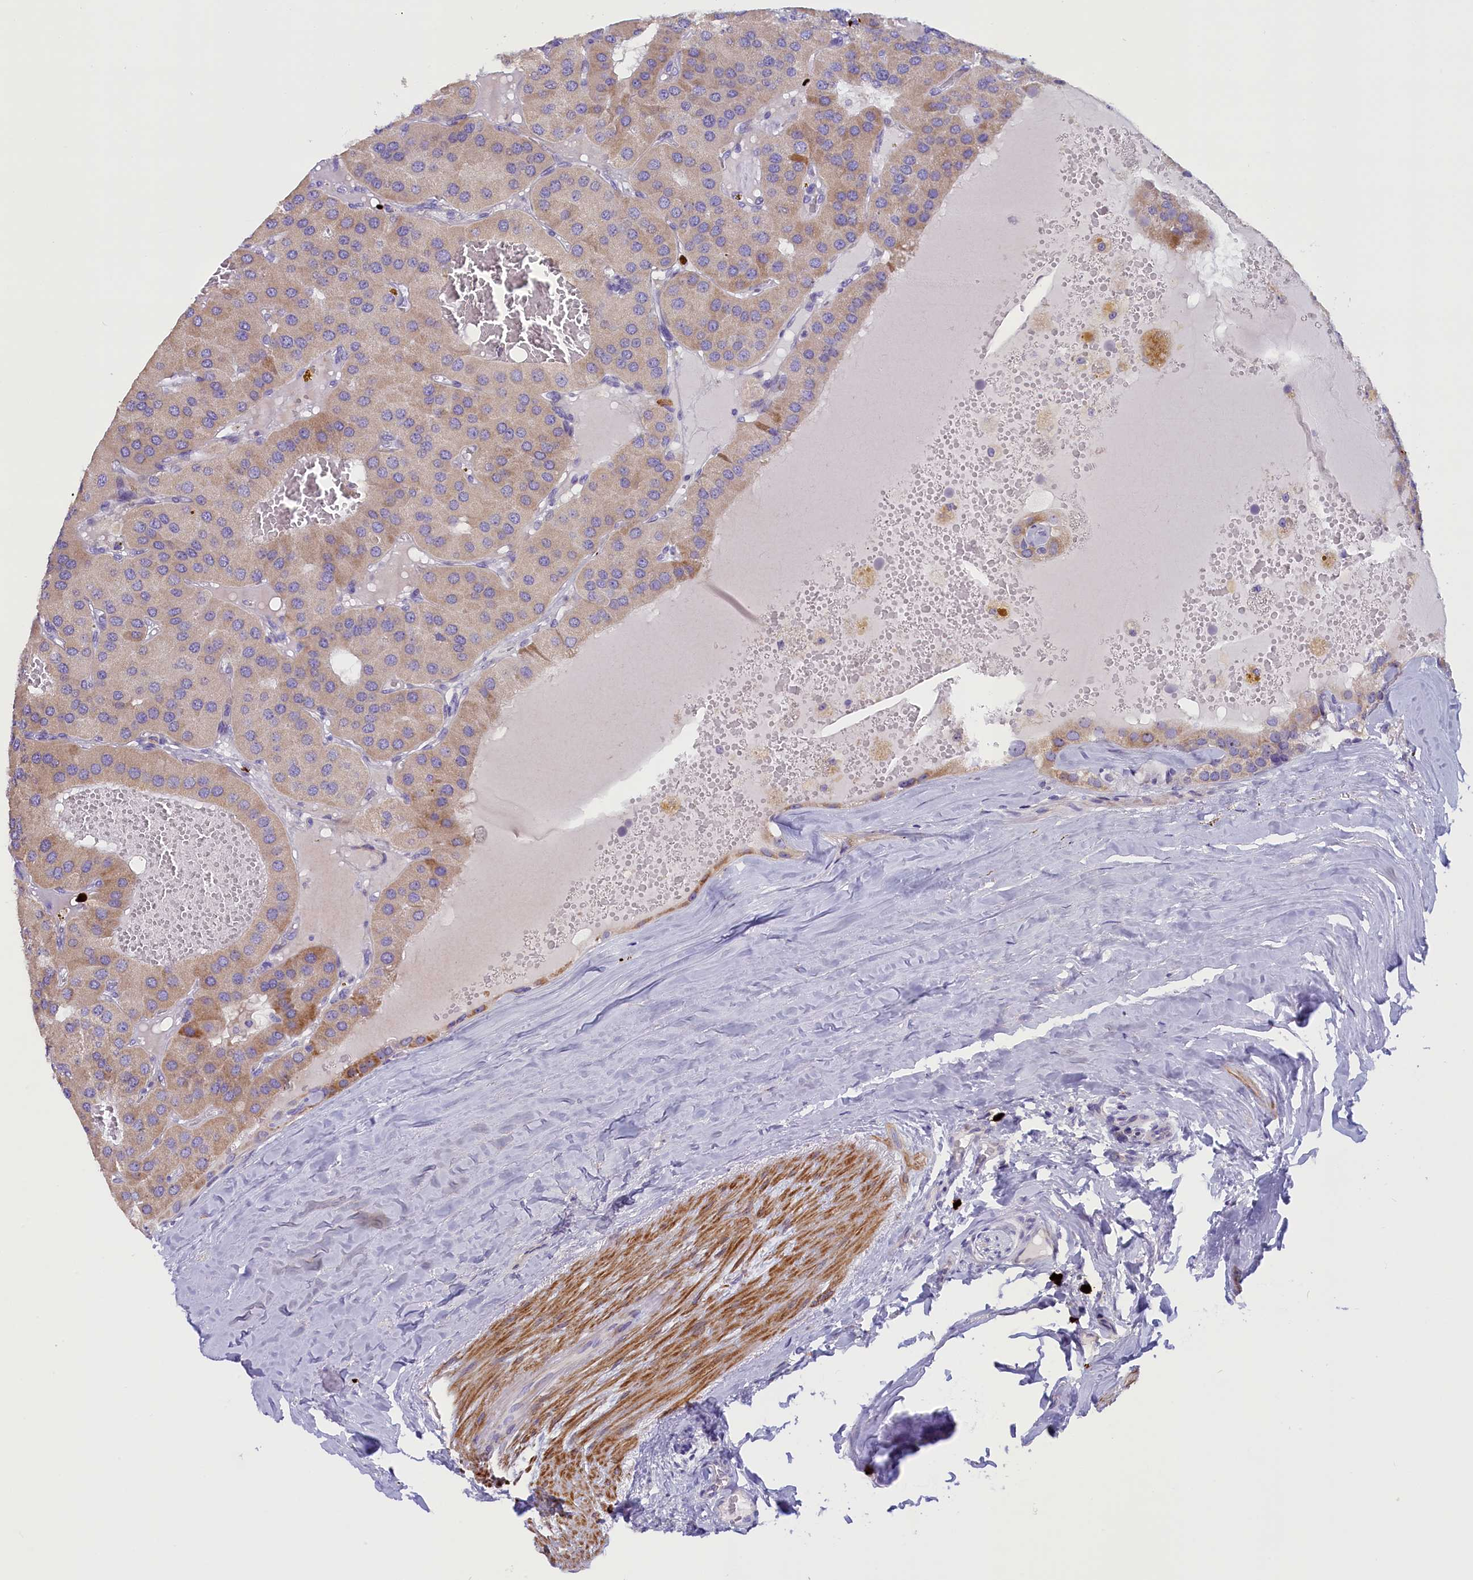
{"staining": {"intensity": "weak", "quantity": "25%-75%", "location": "cytoplasmic/membranous"}, "tissue": "parathyroid gland", "cell_type": "Glandular cells", "image_type": "normal", "snomed": [{"axis": "morphology", "description": "Normal tissue, NOS"}, {"axis": "morphology", "description": "Adenoma, NOS"}, {"axis": "topography", "description": "Parathyroid gland"}], "caption": "A brown stain labels weak cytoplasmic/membranous expression of a protein in glandular cells of benign parathyroid gland. (DAB = brown stain, brightfield microscopy at high magnification).", "gene": "RTTN", "patient": {"sex": "female", "age": 86}}